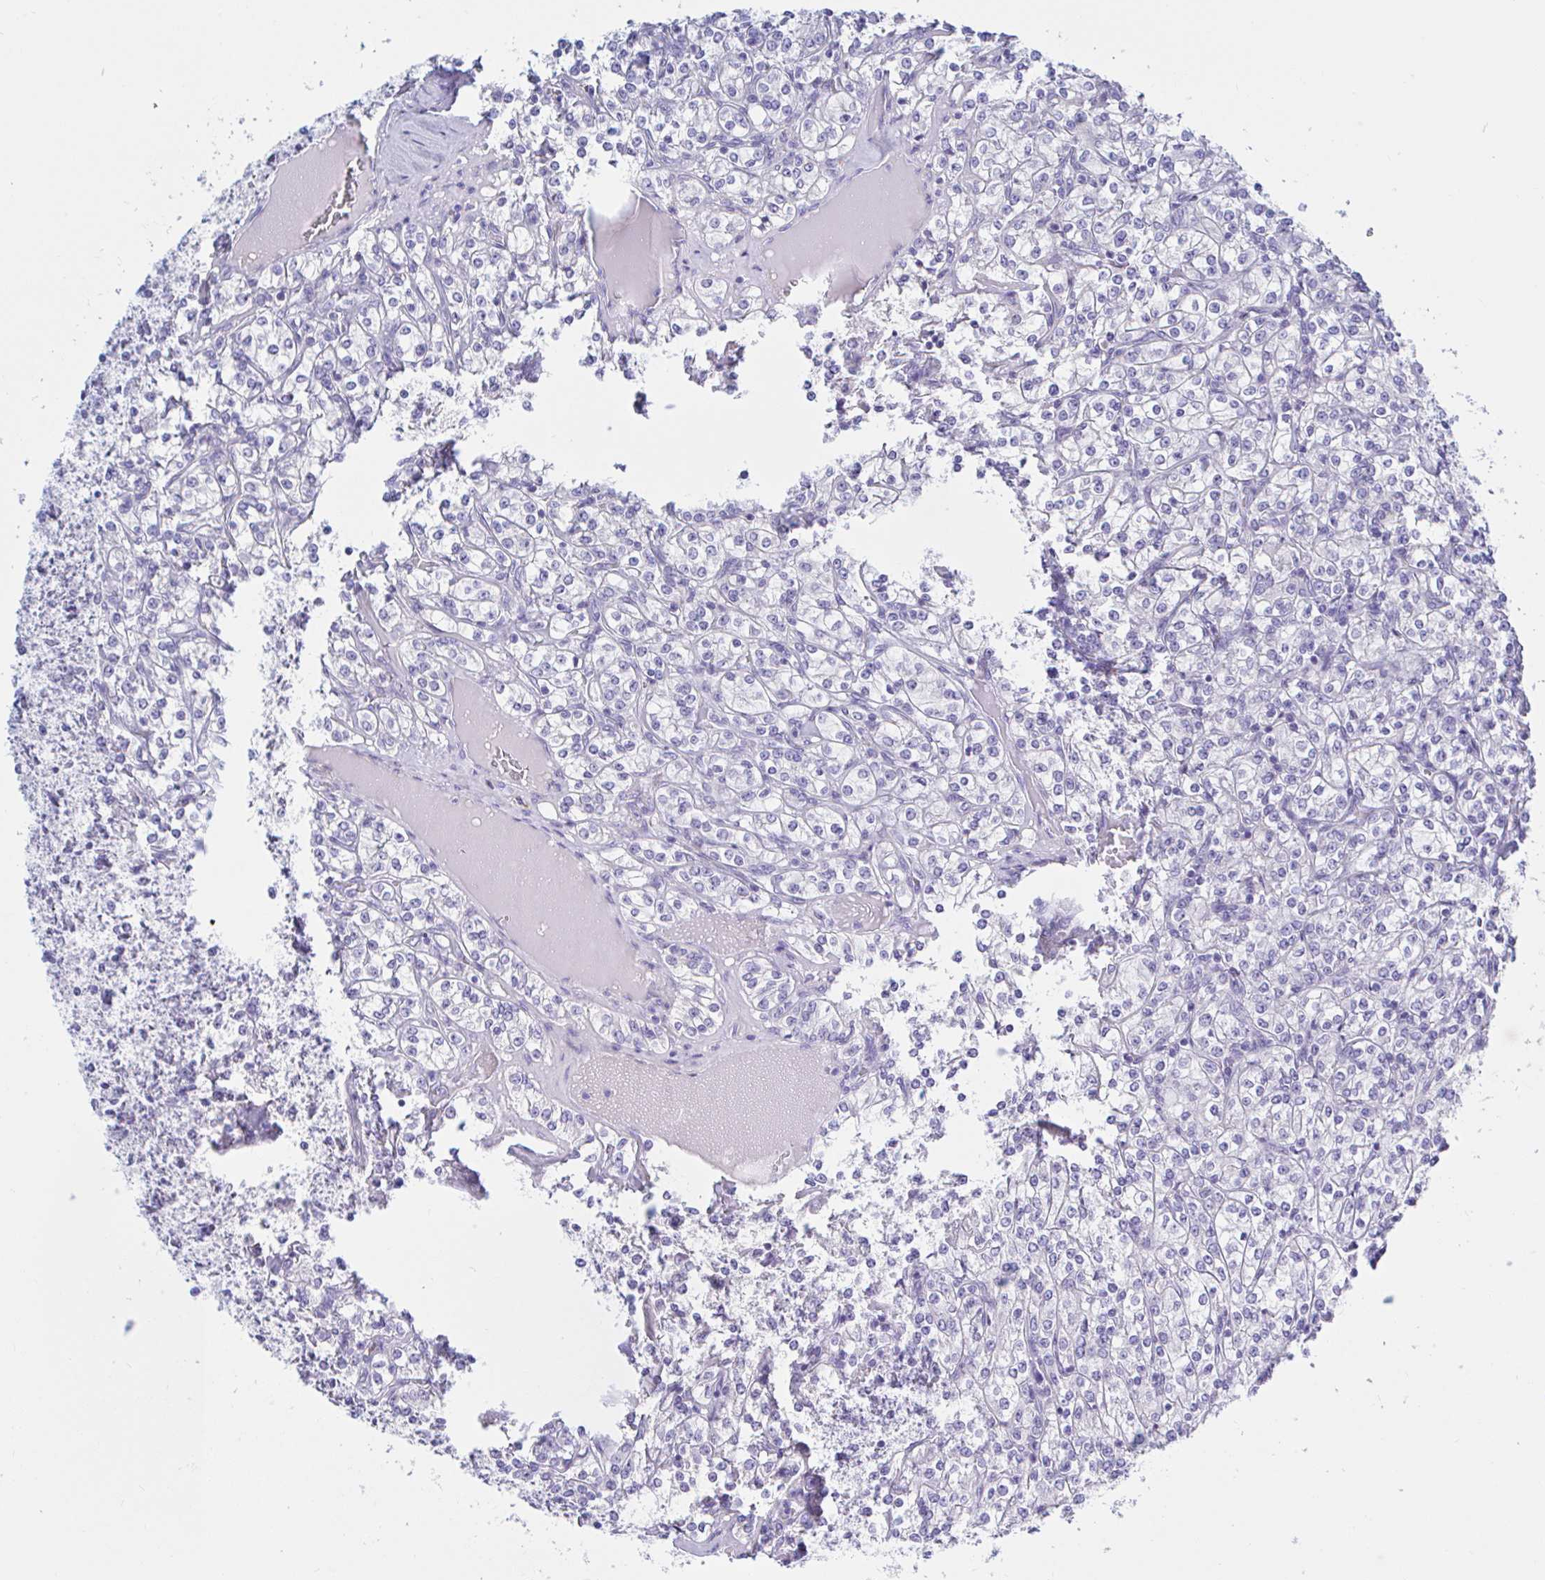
{"staining": {"intensity": "negative", "quantity": "none", "location": "none"}, "tissue": "renal cancer", "cell_type": "Tumor cells", "image_type": "cancer", "snomed": [{"axis": "morphology", "description": "Adenocarcinoma, NOS"}, {"axis": "topography", "description": "Kidney"}], "caption": "High magnification brightfield microscopy of renal adenocarcinoma stained with DAB (3,3'-diaminobenzidine) (brown) and counterstained with hematoxylin (blue): tumor cells show no significant expression.", "gene": "NBPF3", "patient": {"sex": "male", "age": 77}}